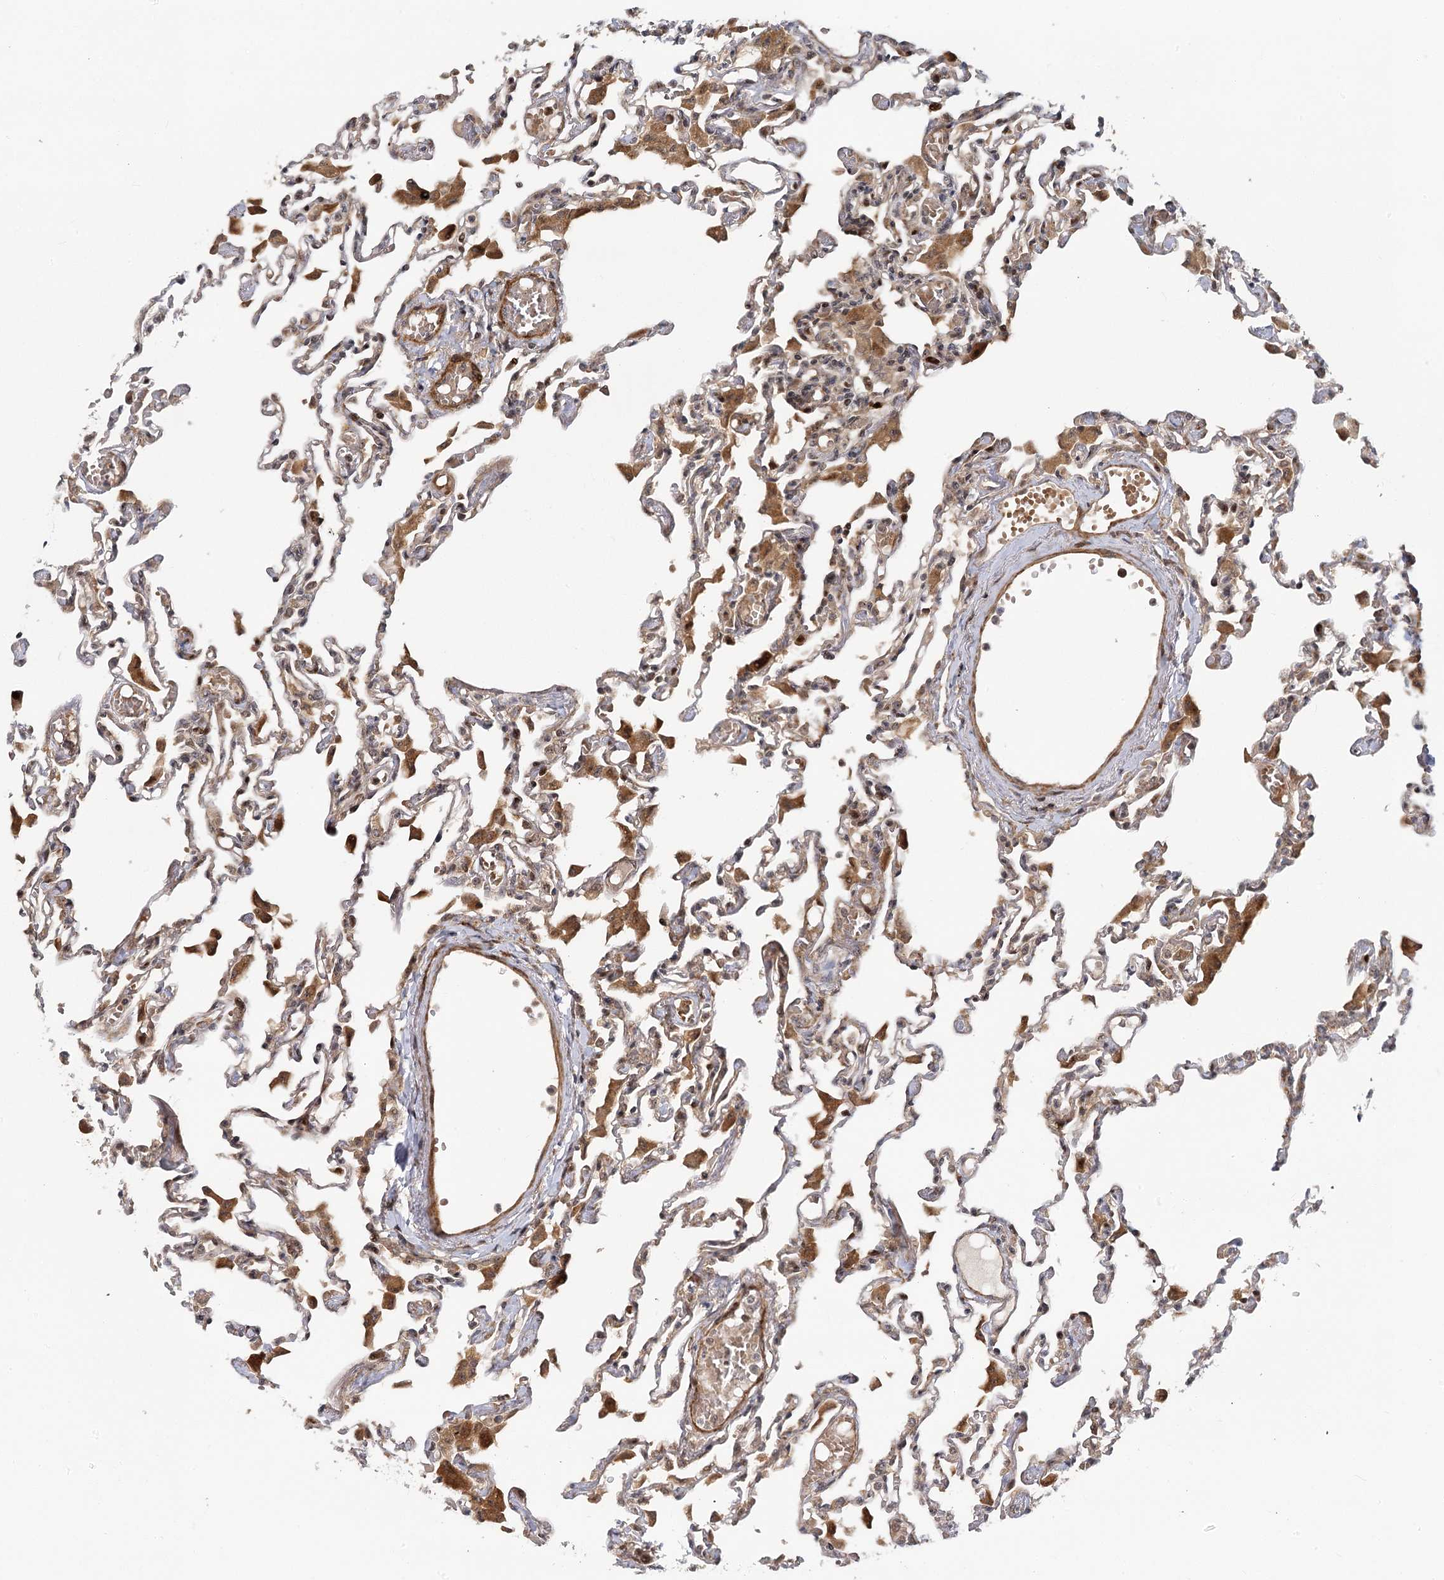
{"staining": {"intensity": "moderate", "quantity": "25%-75%", "location": "cytoplasmic/membranous"}, "tissue": "lung", "cell_type": "Alveolar cells", "image_type": "normal", "snomed": [{"axis": "morphology", "description": "Normal tissue, NOS"}, {"axis": "topography", "description": "Bronchus"}, {"axis": "topography", "description": "Lung"}], "caption": "Protein expression by immunohistochemistry (IHC) exhibits moderate cytoplasmic/membranous staining in approximately 25%-75% of alveolar cells in normal lung.", "gene": "PIK3C2A", "patient": {"sex": "female", "age": 49}}